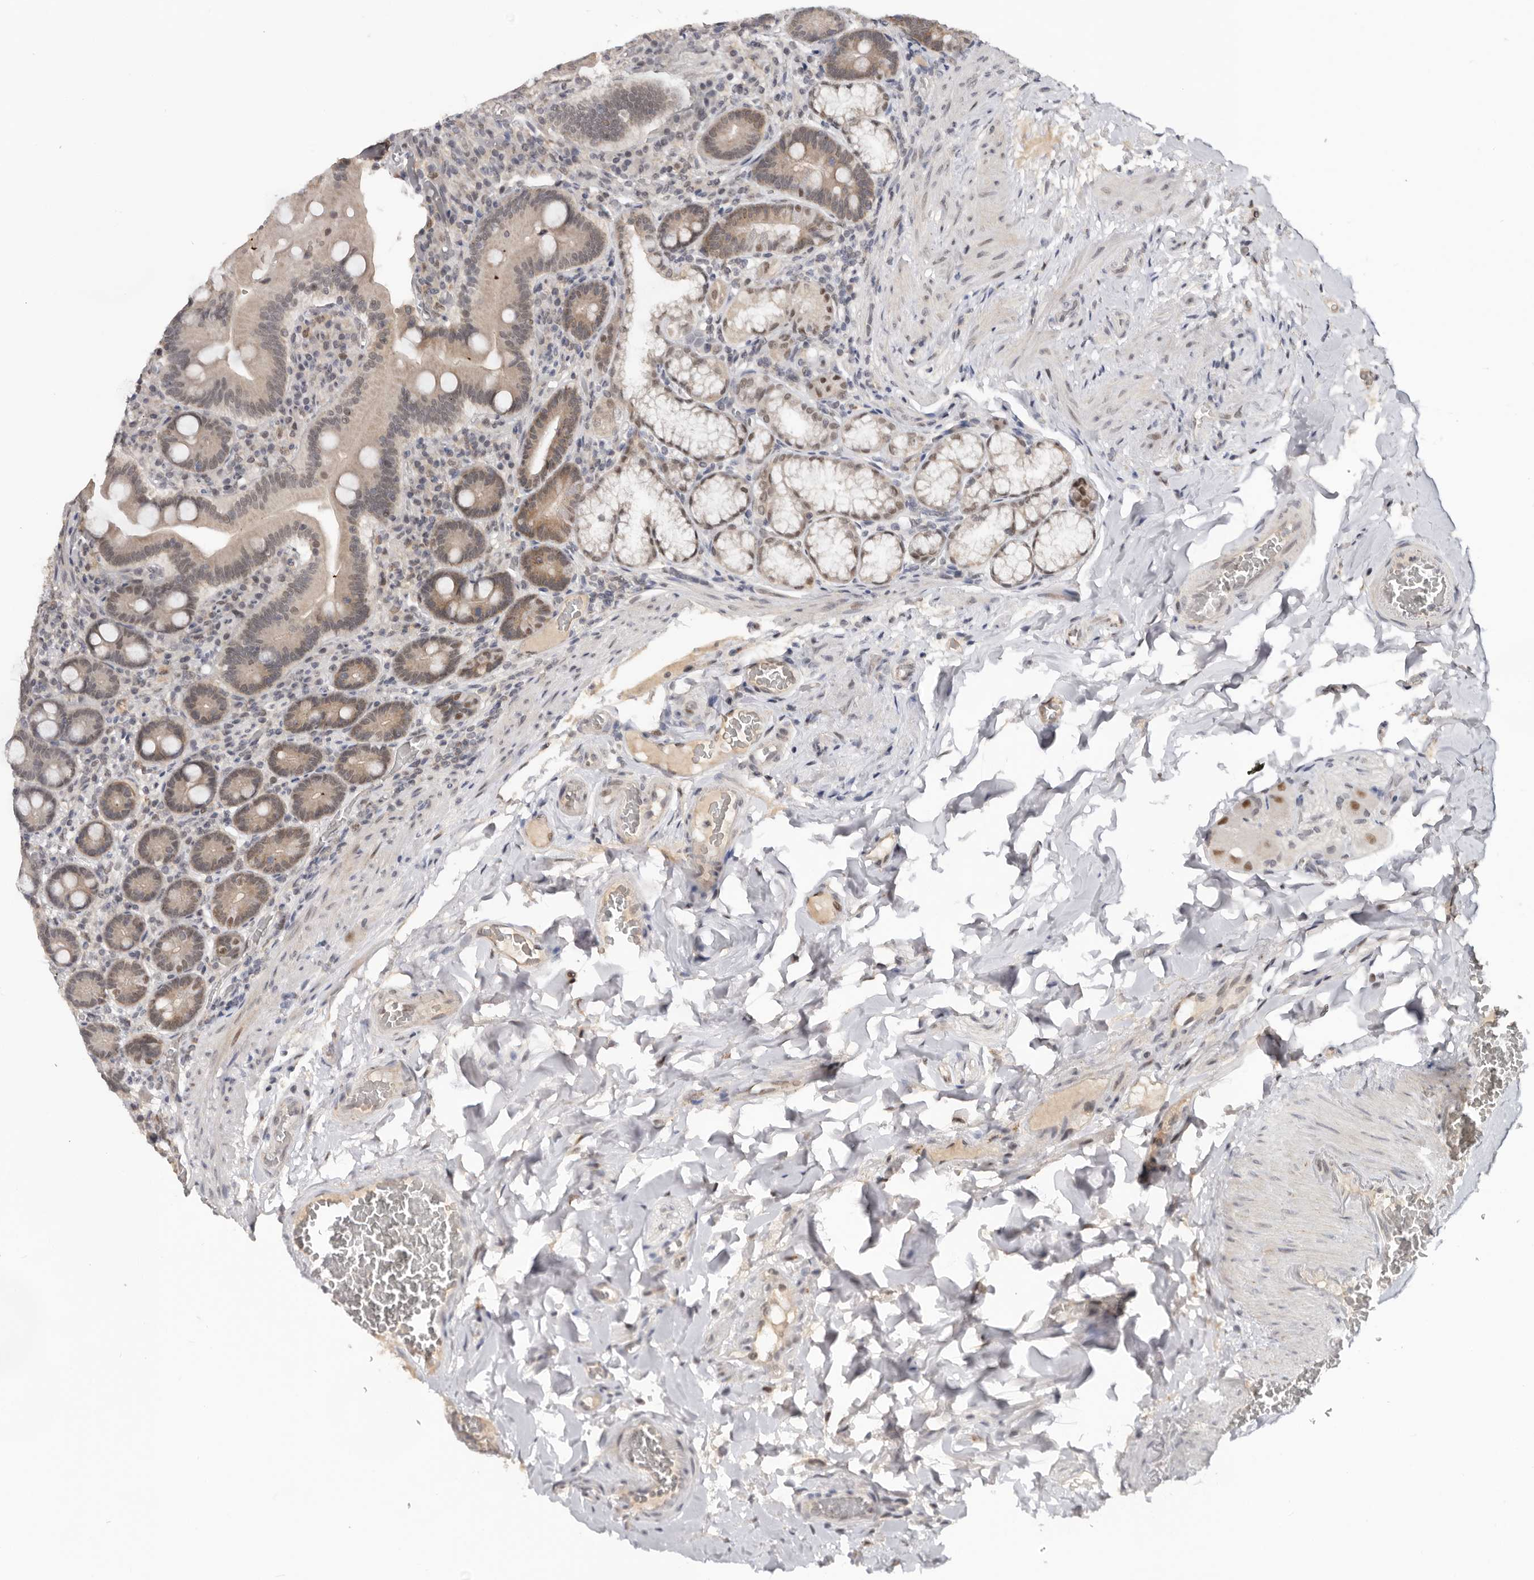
{"staining": {"intensity": "weak", "quantity": ">75%", "location": "cytoplasmic/membranous,nuclear"}, "tissue": "duodenum", "cell_type": "Glandular cells", "image_type": "normal", "snomed": [{"axis": "morphology", "description": "Normal tissue, NOS"}, {"axis": "topography", "description": "Duodenum"}], "caption": "A histopathology image of human duodenum stained for a protein exhibits weak cytoplasmic/membranous,nuclear brown staining in glandular cells. (DAB (3,3'-diaminobenzidine) = brown stain, brightfield microscopy at high magnification).", "gene": "BRCA2", "patient": {"sex": "female", "age": 62}}